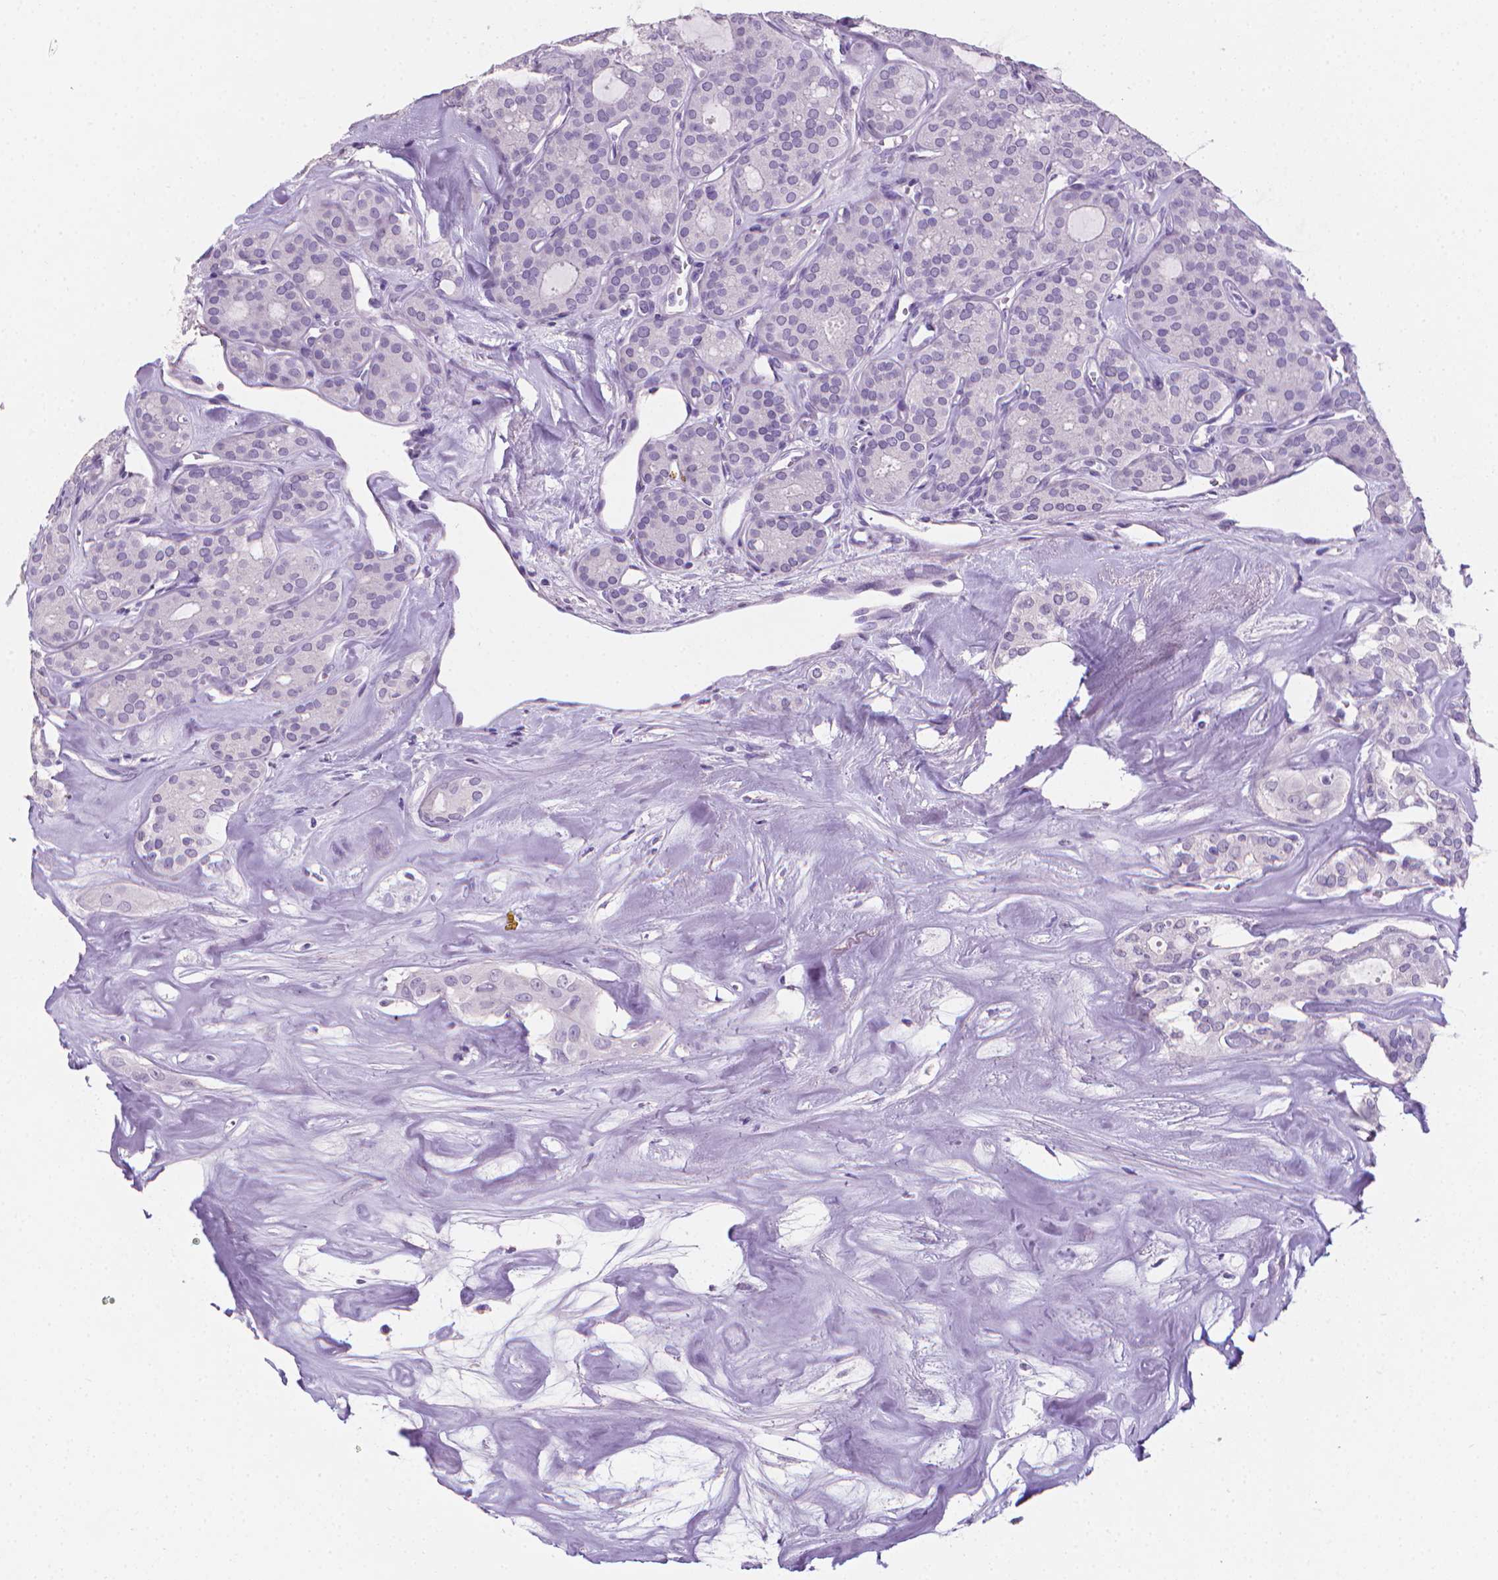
{"staining": {"intensity": "negative", "quantity": "none", "location": "none"}, "tissue": "thyroid cancer", "cell_type": "Tumor cells", "image_type": "cancer", "snomed": [{"axis": "morphology", "description": "Follicular adenoma carcinoma, NOS"}, {"axis": "topography", "description": "Thyroid gland"}], "caption": "Immunohistochemistry (IHC) of thyroid cancer (follicular adenoma carcinoma) exhibits no expression in tumor cells.", "gene": "XPNPEP2", "patient": {"sex": "male", "age": 75}}